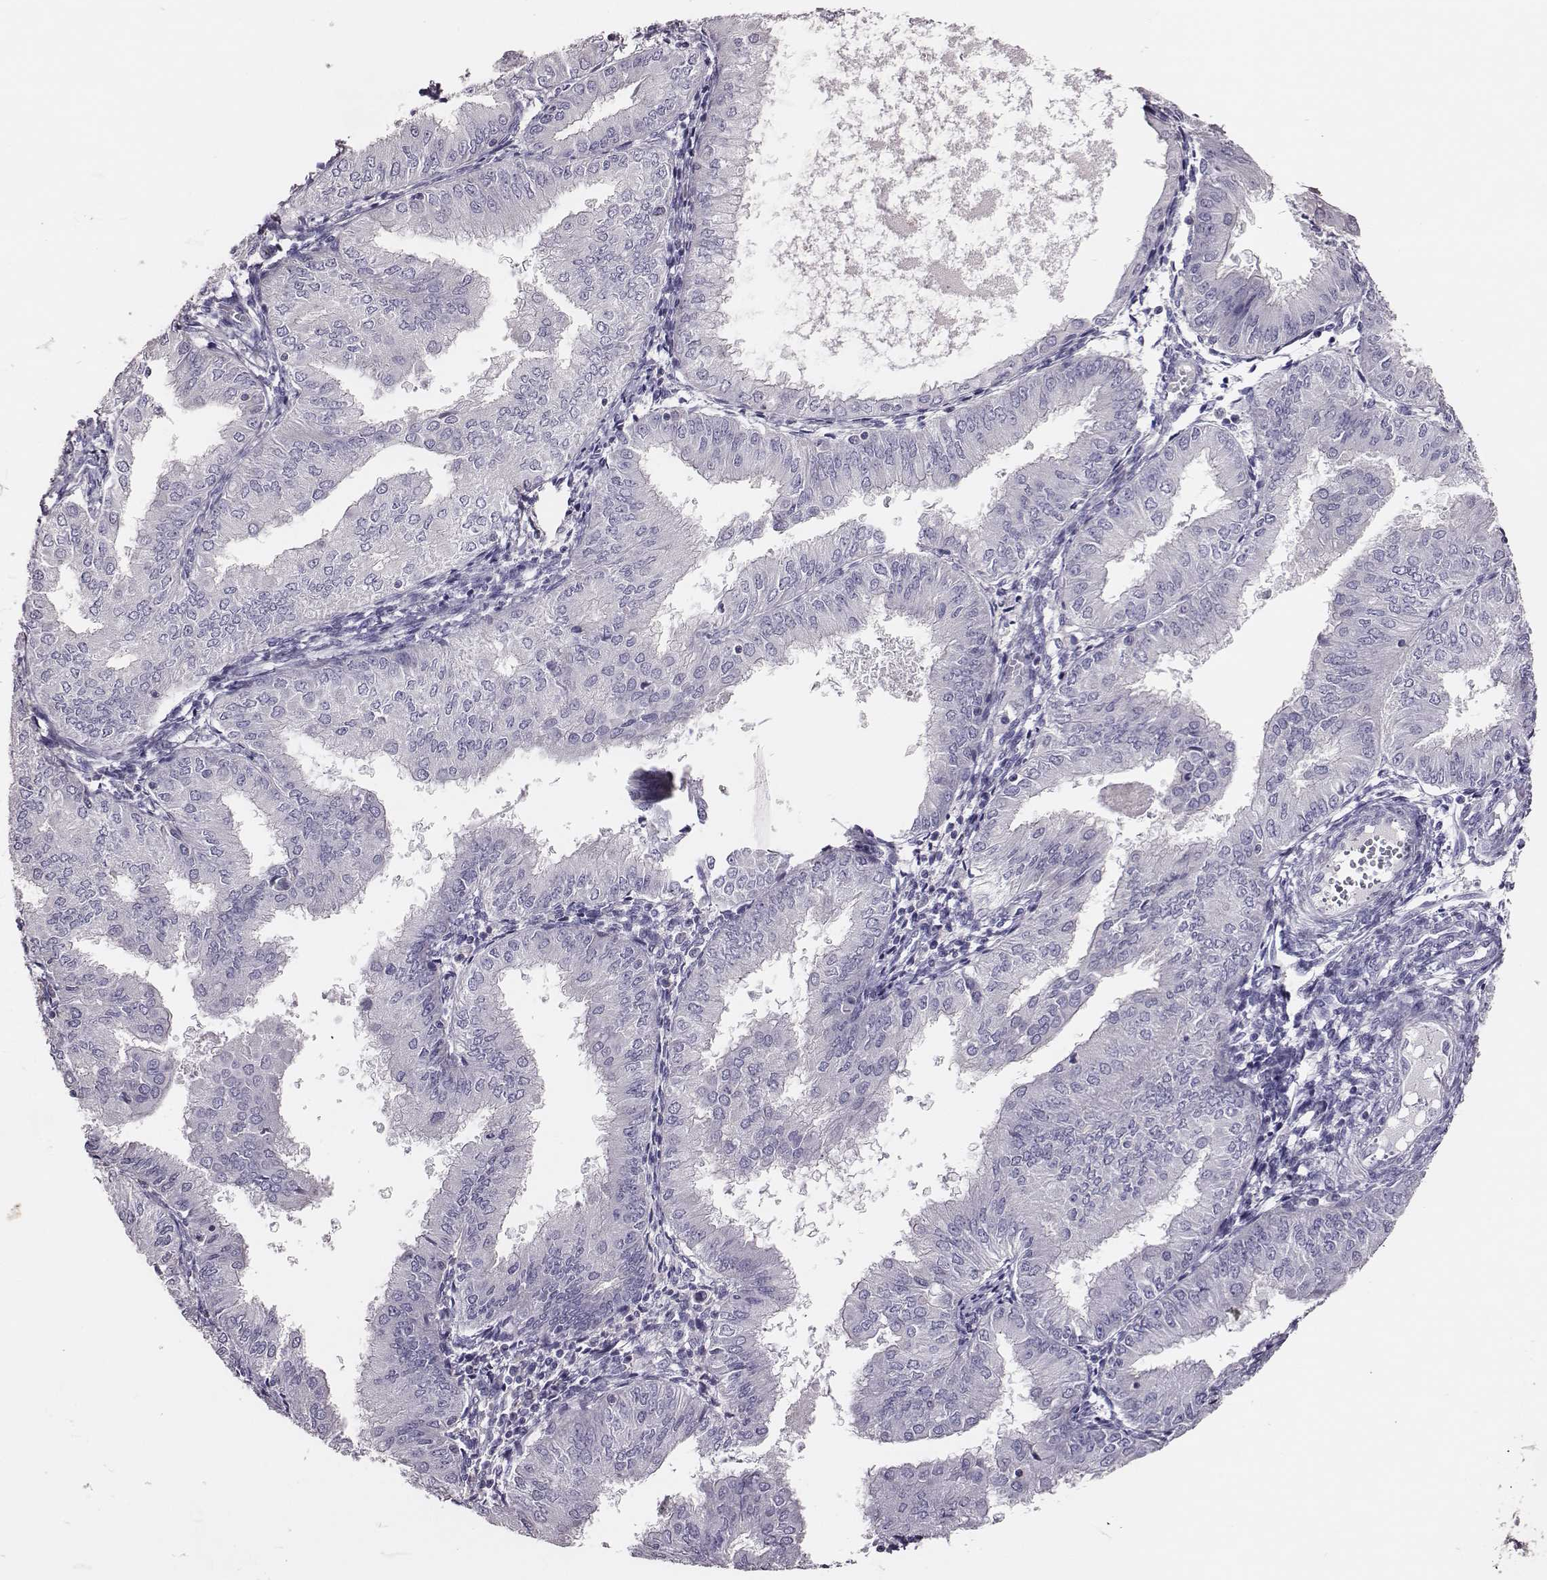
{"staining": {"intensity": "negative", "quantity": "none", "location": "none"}, "tissue": "endometrial cancer", "cell_type": "Tumor cells", "image_type": "cancer", "snomed": [{"axis": "morphology", "description": "Adenocarcinoma, NOS"}, {"axis": "topography", "description": "Endometrium"}], "caption": "High magnification brightfield microscopy of endometrial adenocarcinoma stained with DAB (3,3'-diaminobenzidine) (brown) and counterstained with hematoxylin (blue): tumor cells show no significant expression.", "gene": "P2RY10", "patient": {"sex": "female", "age": 53}}